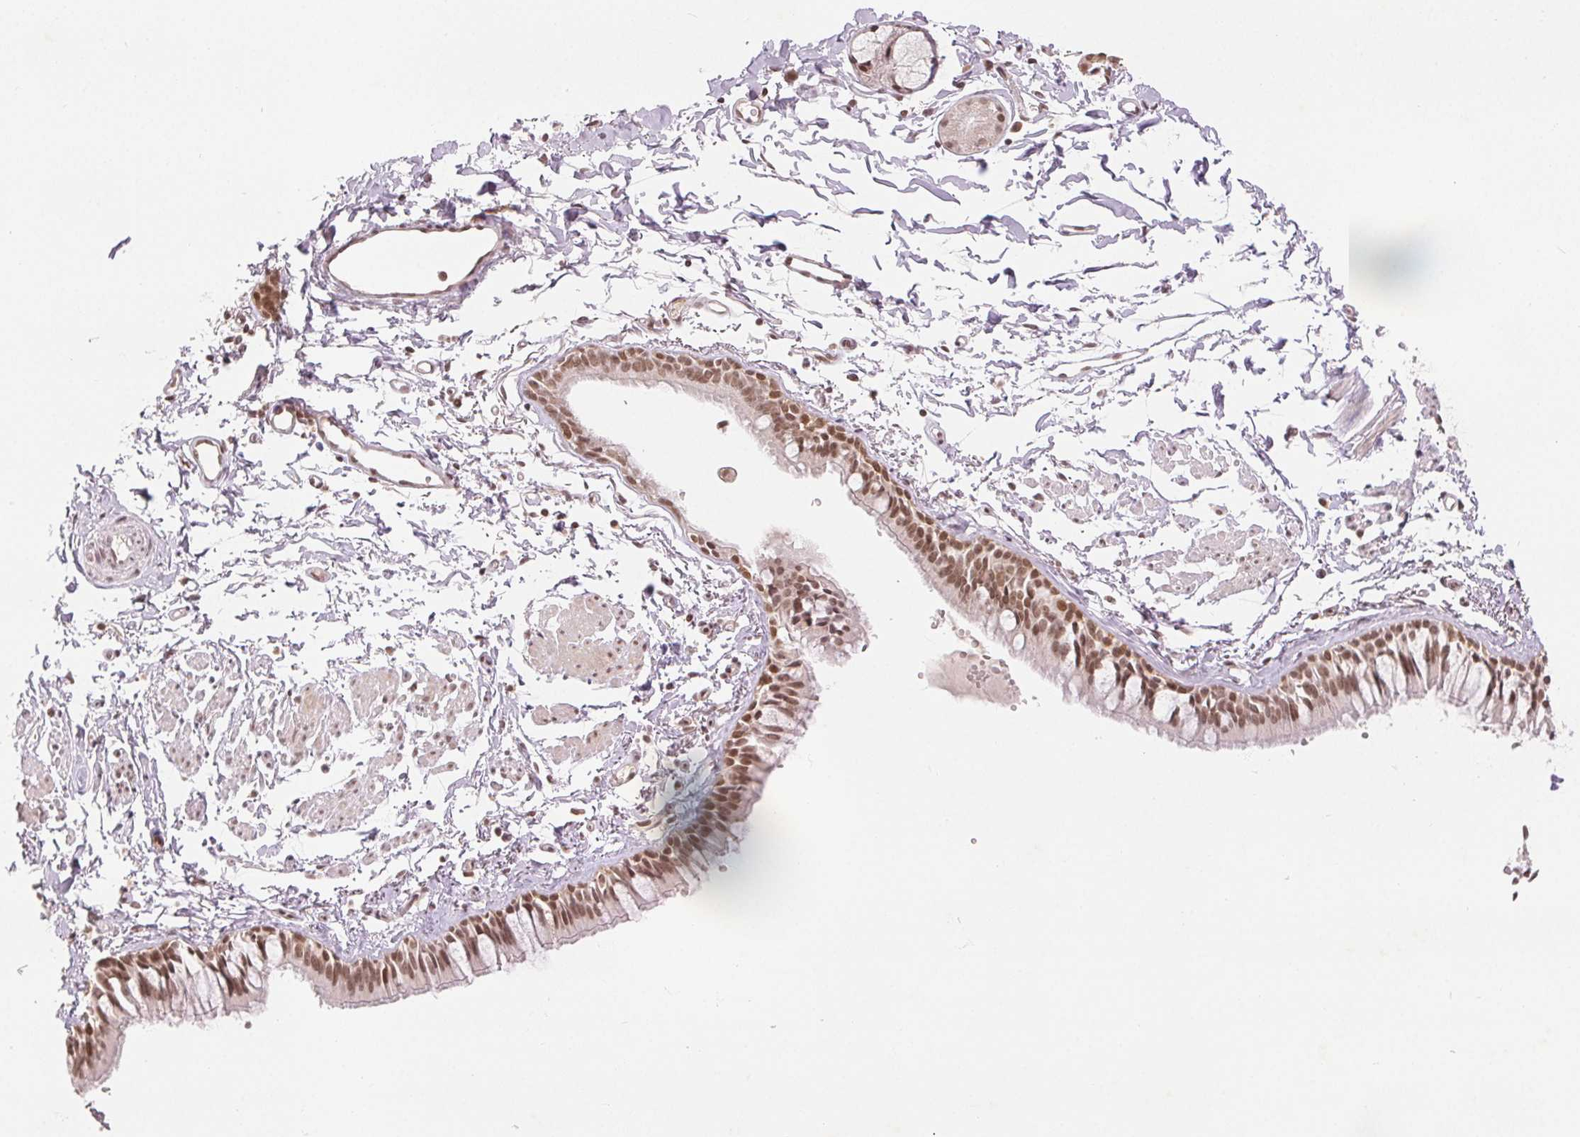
{"staining": {"intensity": "moderate", "quantity": ">75%", "location": "nuclear"}, "tissue": "bronchus", "cell_type": "Respiratory epithelial cells", "image_type": "normal", "snomed": [{"axis": "morphology", "description": "Normal tissue, NOS"}, {"axis": "topography", "description": "Bronchus"}], "caption": "Immunohistochemical staining of unremarkable human bronchus demonstrates moderate nuclear protein positivity in about >75% of respiratory epithelial cells.", "gene": "DEK", "patient": {"sex": "female", "age": 59}}